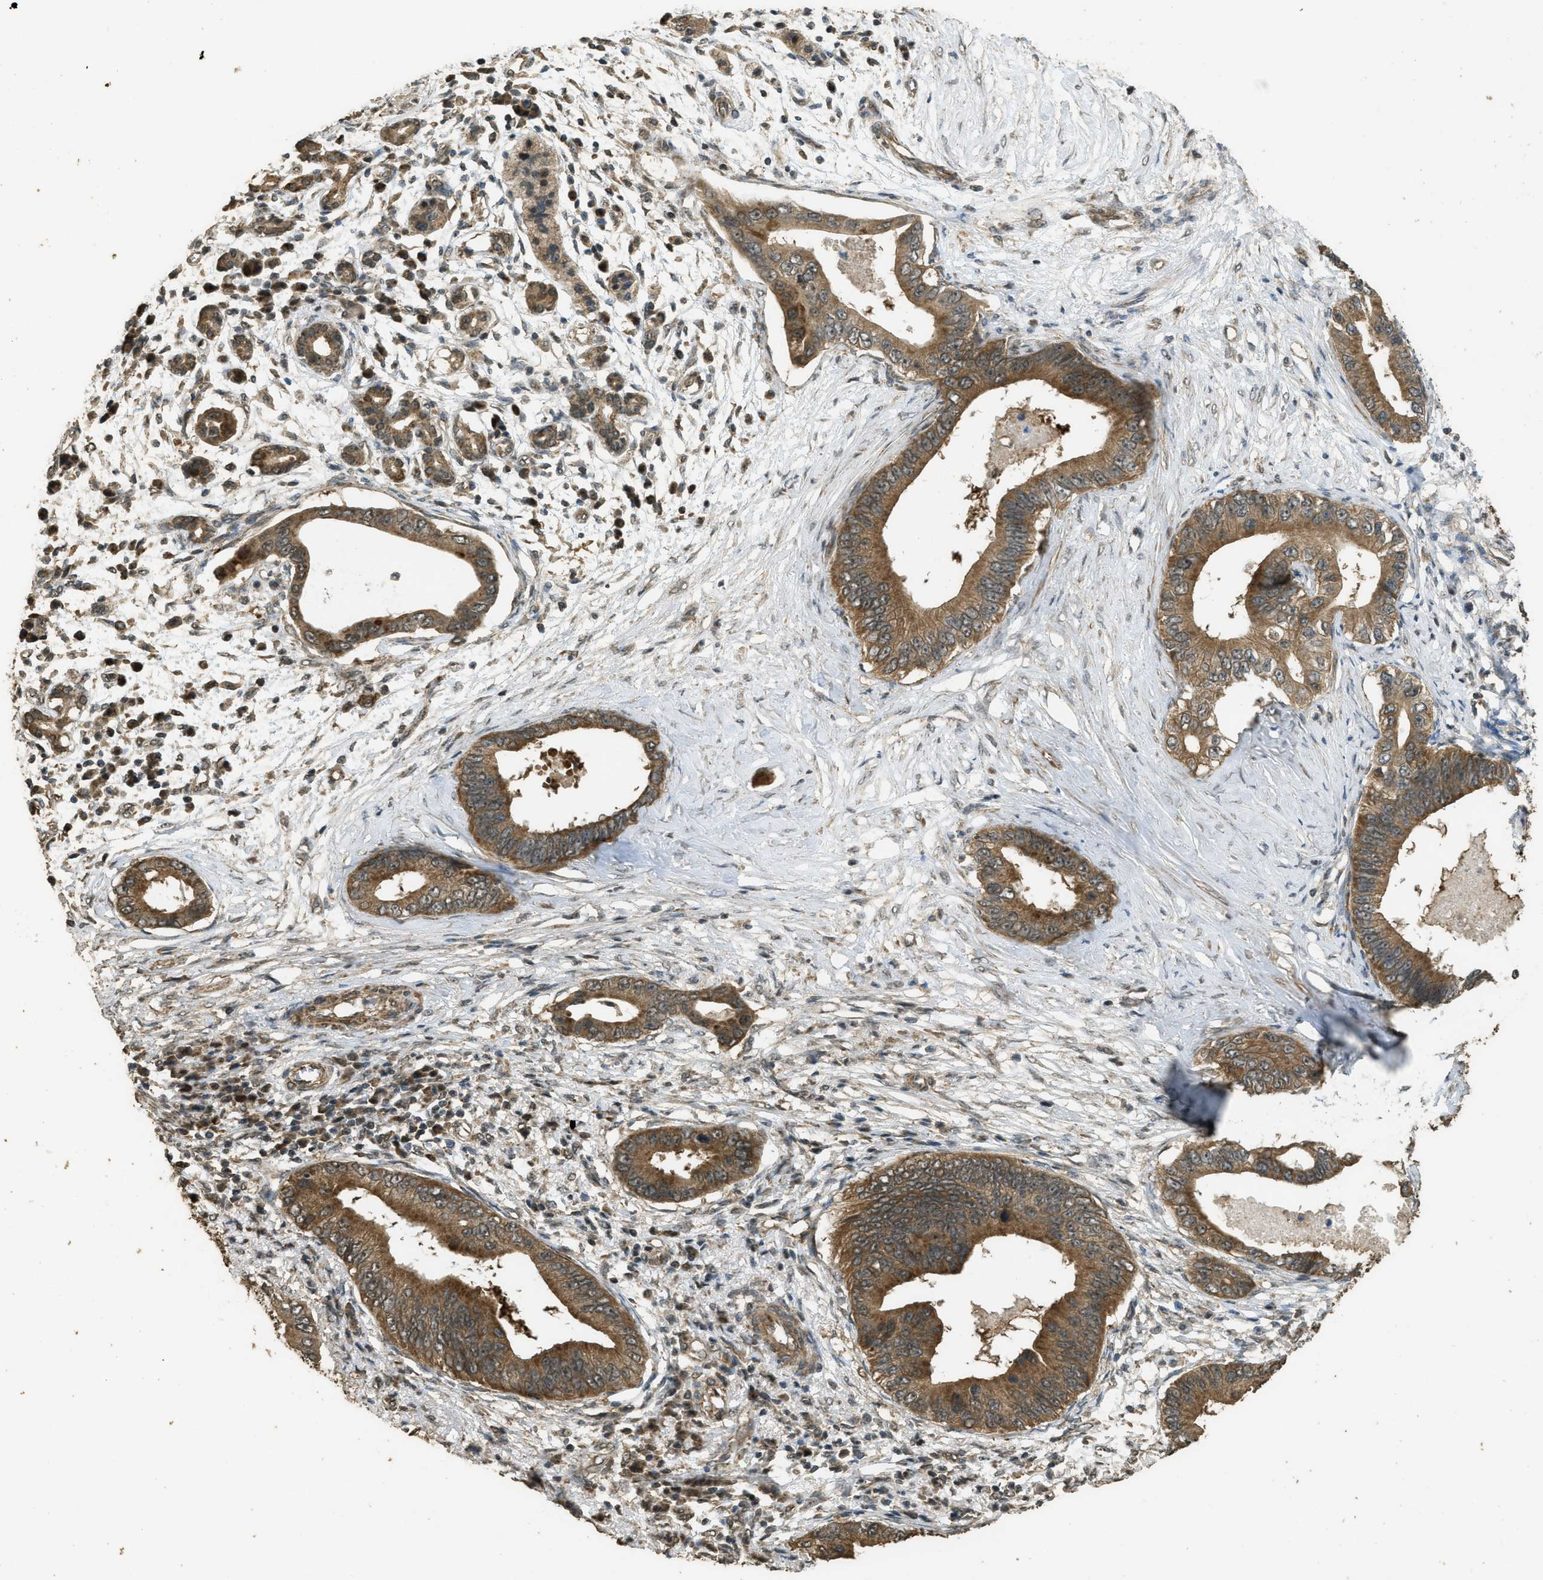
{"staining": {"intensity": "moderate", "quantity": ">75%", "location": "cytoplasmic/membranous"}, "tissue": "pancreatic cancer", "cell_type": "Tumor cells", "image_type": "cancer", "snomed": [{"axis": "morphology", "description": "Adenocarcinoma, NOS"}, {"axis": "topography", "description": "Pancreas"}], "caption": "Tumor cells show moderate cytoplasmic/membranous staining in about >75% of cells in pancreatic cancer.", "gene": "CTPS1", "patient": {"sex": "male", "age": 77}}